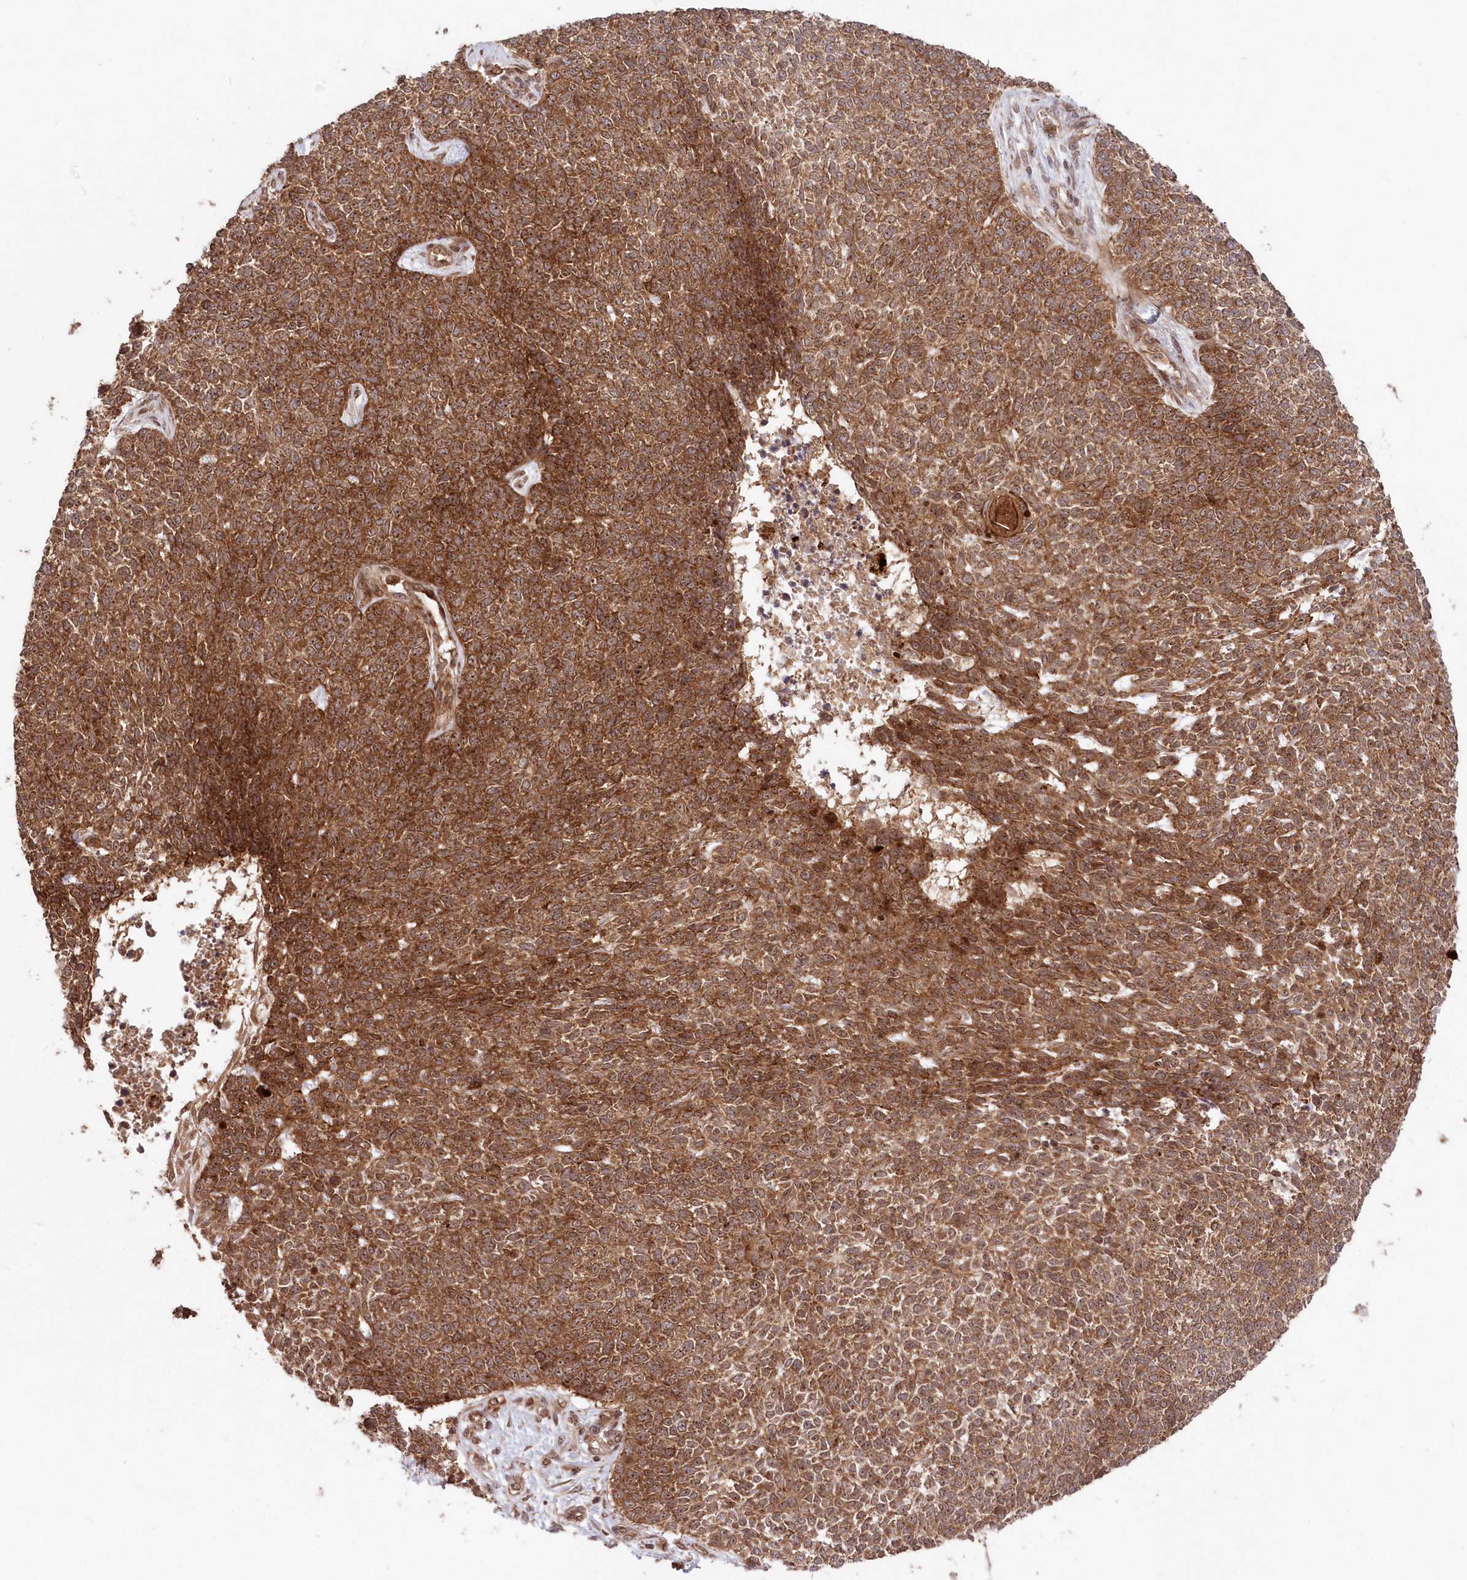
{"staining": {"intensity": "strong", "quantity": ">75%", "location": "cytoplasmic/membranous,nuclear"}, "tissue": "skin cancer", "cell_type": "Tumor cells", "image_type": "cancer", "snomed": [{"axis": "morphology", "description": "Basal cell carcinoma"}, {"axis": "topography", "description": "Skin"}], "caption": "Immunohistochemistry (DAB (3,3'-diaminobenzidine)) staining of skin cancer exhibits strong cytoplasmic/membranous and nuclear protein expression in about >75% of tumor cells.", "gene": "SERINC1", "patient": {"sex": "female", "age": 84}}